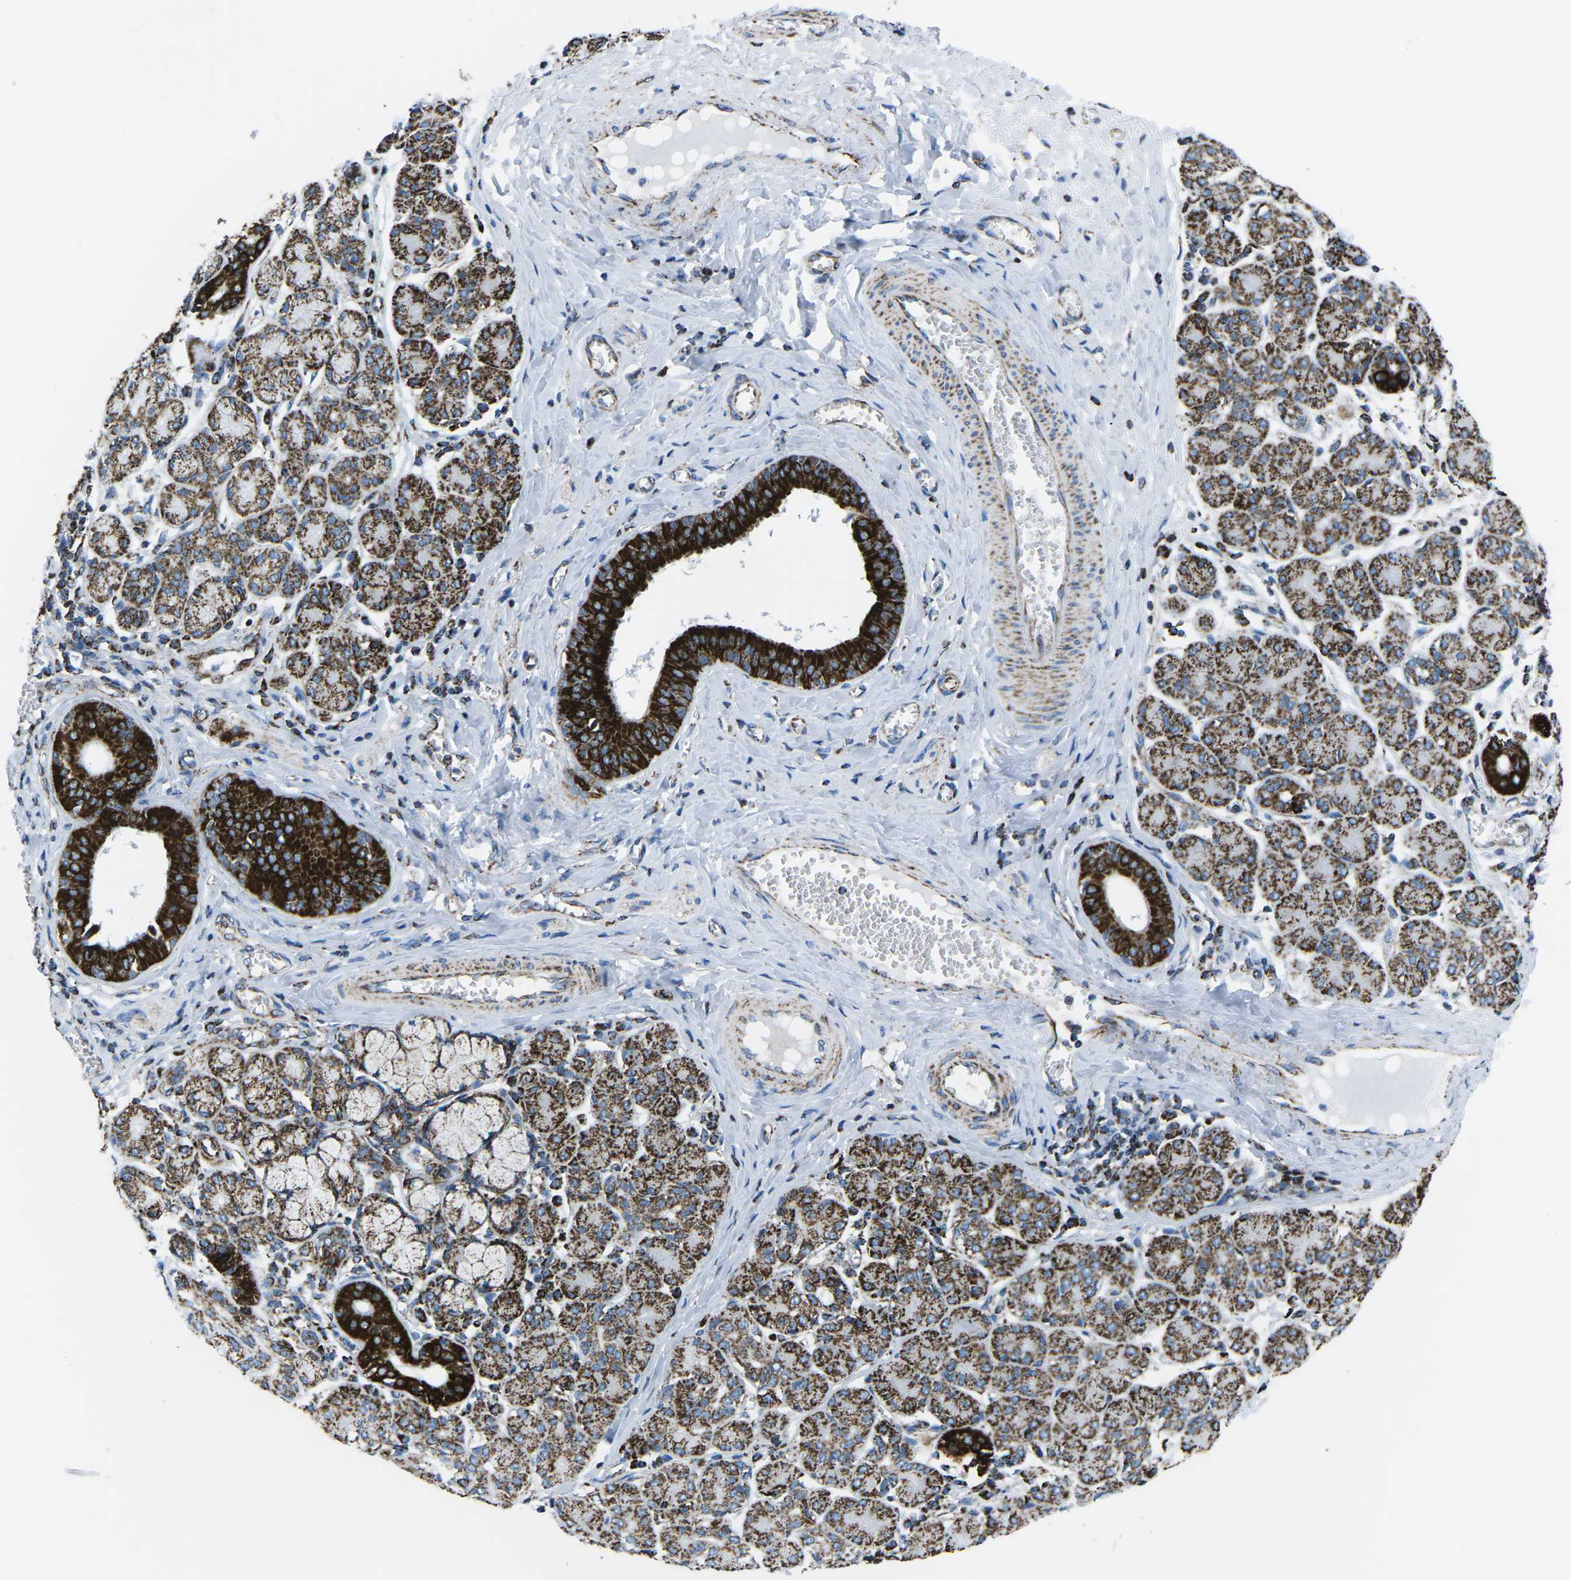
{"staining": {"intensity": "strong", "quantity": ">75%", "location": "cytoplasmic/membranous"}, "tissue": "salivary gland", "cell_type": "Glandular cells", "image_type": "normal", "snomed": [{"axis": "morphology", "description": "Normal tissue, NOS"}, {"axis": "morphology", "description": "Inflammation, NOS"}, {"axis": "topography", "description": "Lymph node"}, {"axis": "topography", "description": "Salivary gland"}], "caption": "This micrograph demonstrates immunohistochemistry staining of normal human salivary gland, with high strong cytoplasmic/membranous staining in approximately >75% of glandular cells.", "gene": "MT", "patient": {"sex": "male", "age": 3}}